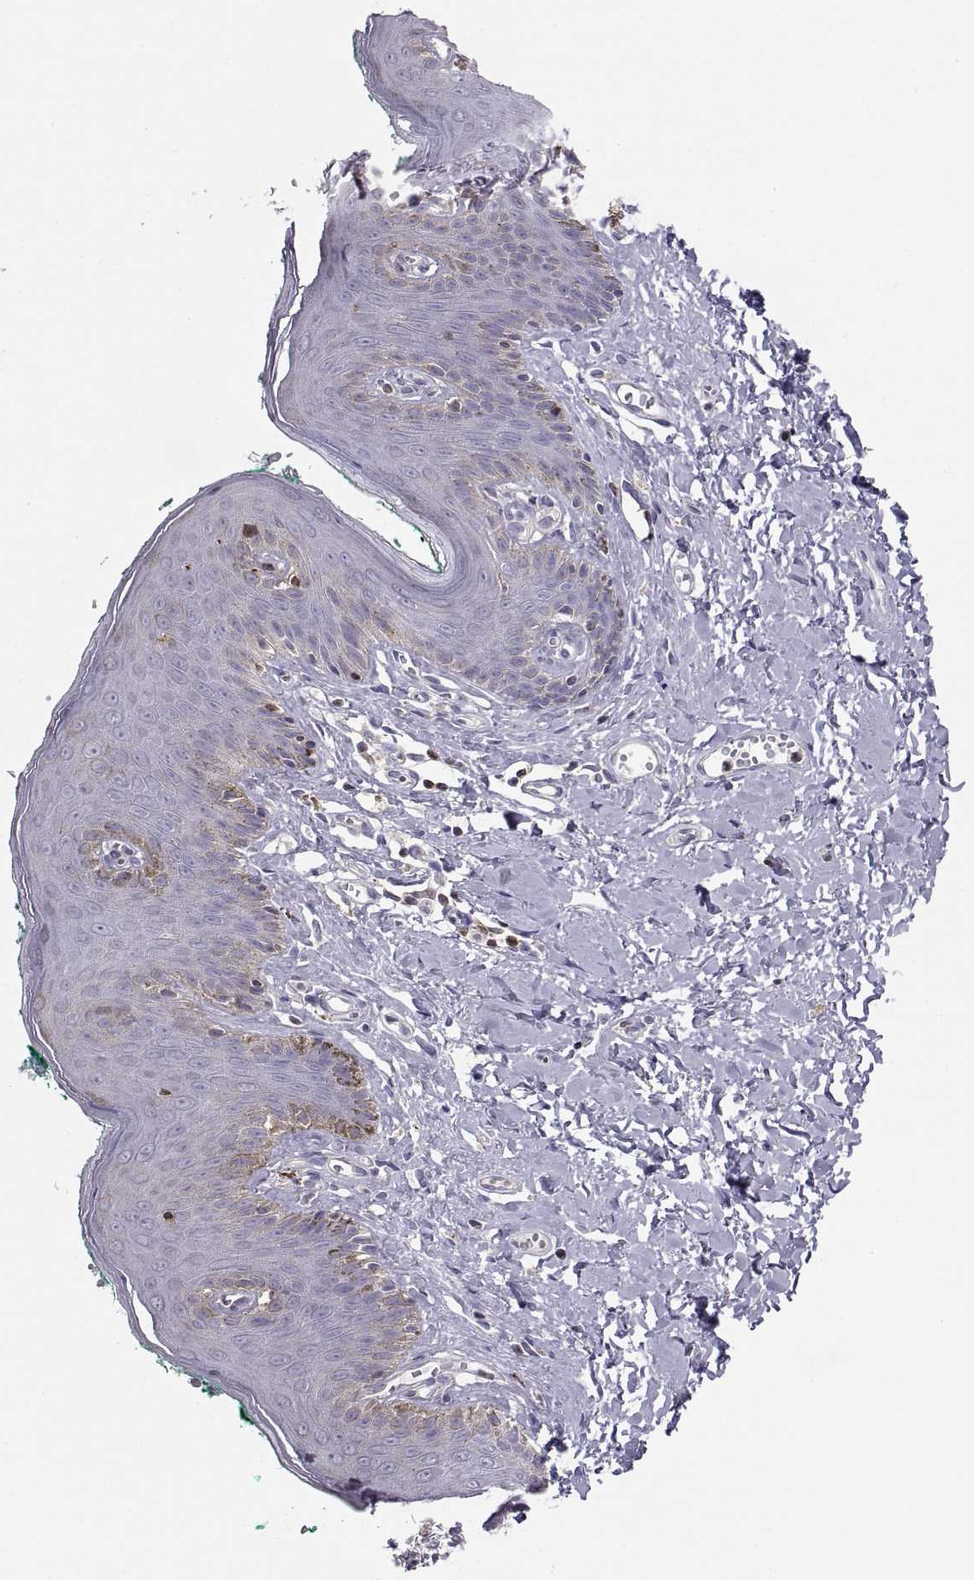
{"staining": {"intensity": "negative", "quantity": "none", "location": "none"}, "tissue": "skin", "cell_type": "Epidermal cells", "image_type": "normal", "snomed": [{"axis": "morphology", "description": "Normal tissue, NOS"}, {"axis": "topography", "description": "Vulva"}], "caption": "Skin was stained to show a protein in brown. There is no significant positivity in epidermal cells. The staining was performed using DAB to visualize the protein expression in brown, while the nuclei were stained in blue with hematoxylin (Magnification: 20x).", "gene": "ERO1A", "patient": {"sex": "female", "age": 66}}